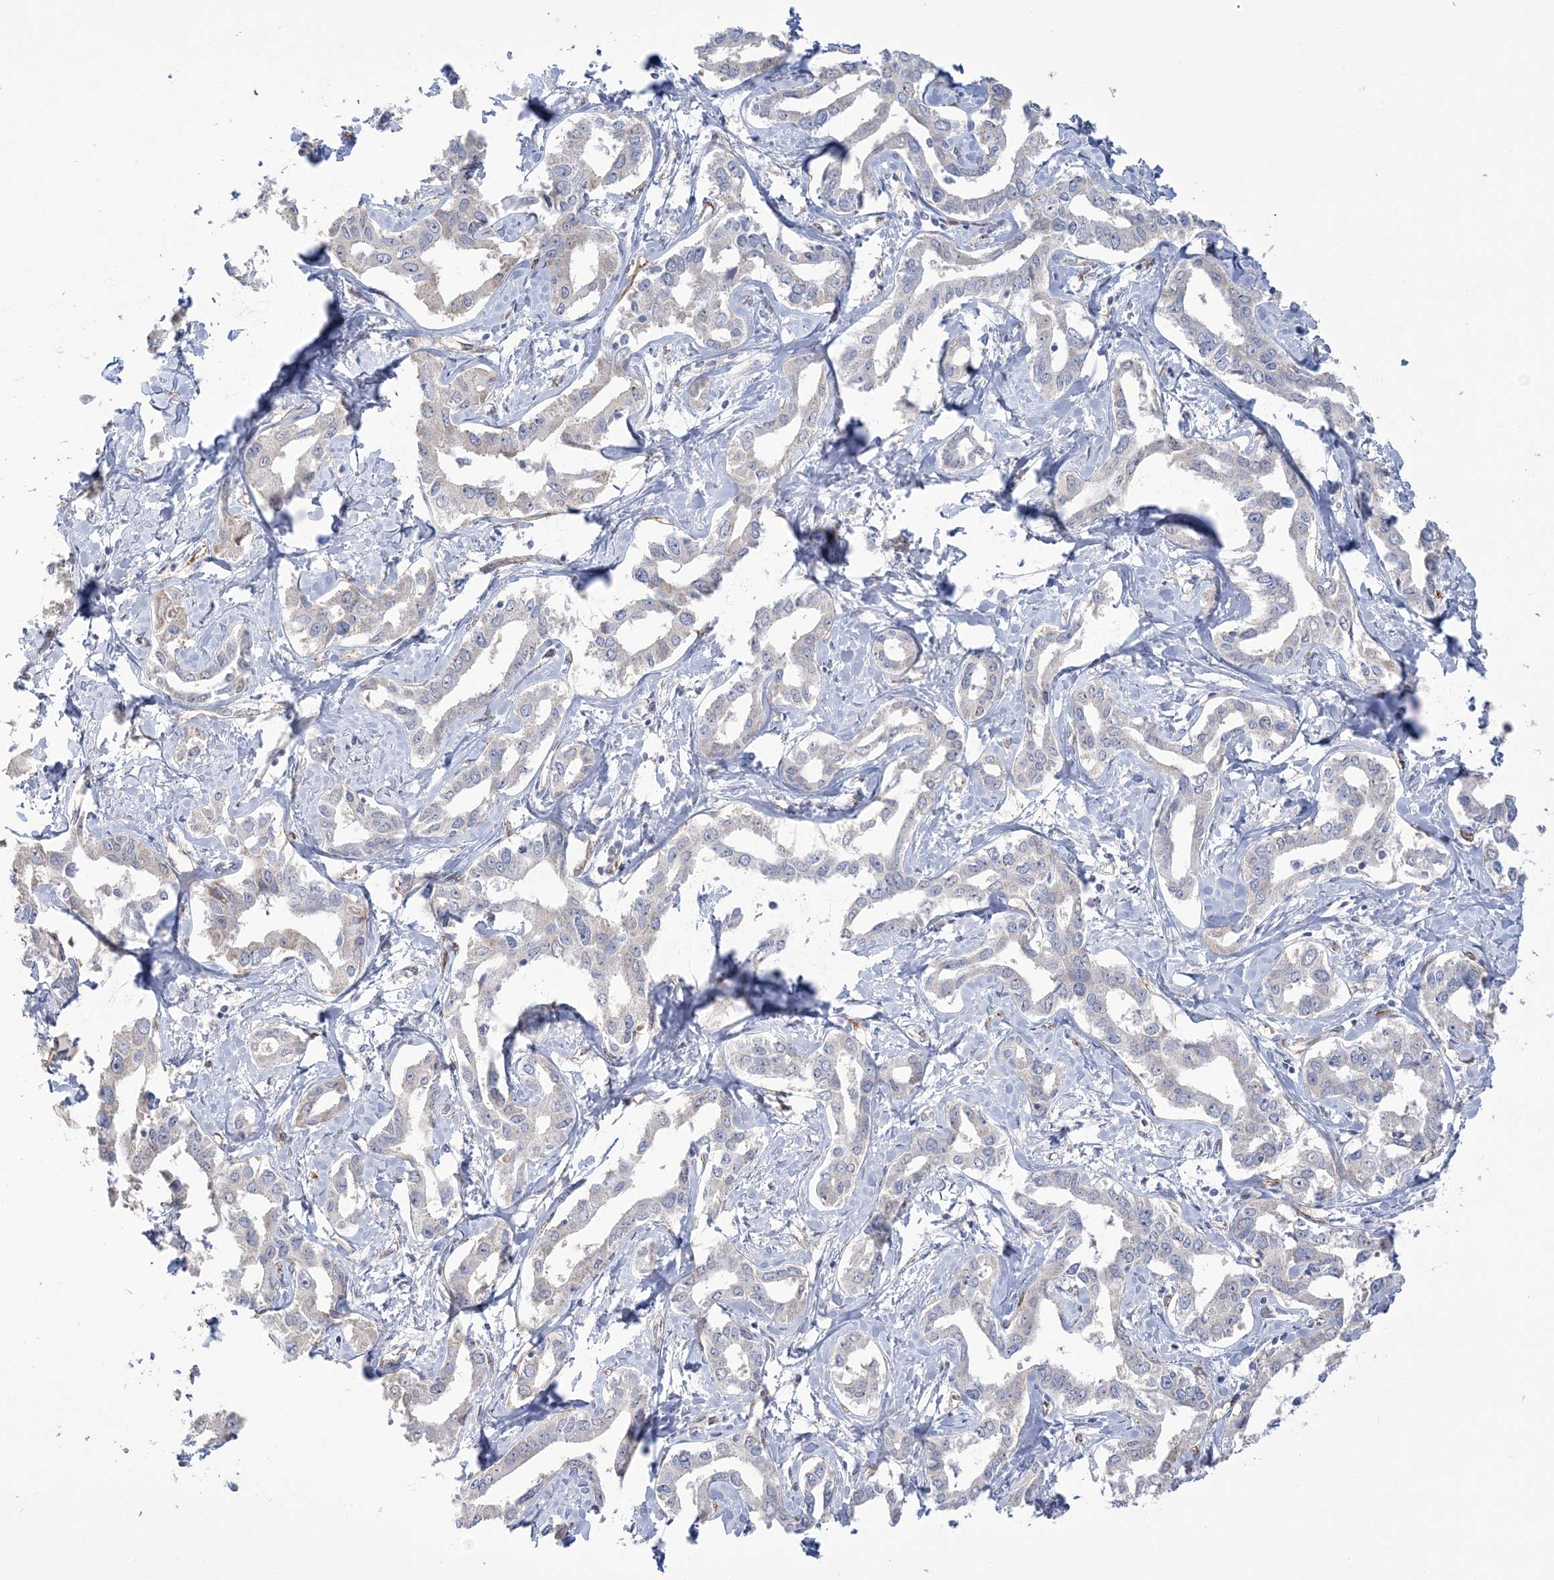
{"staining": {"intensity": "negative", "quantity": "none", "location": "none"}, "tissue": "liver cancer", "cell_type": "Tumor cells", "image_type": "cancer", "snomed": [{"axis": "morphology", "description": "Cholangiocarcinoma"}, {"axis": "topography", "description": "Liver"}], "caption": "High power microscopy photomicrograph of an immunohistochemistry histopathology image of liver cholangiocarcinoma, revealing no significant positivity in tumor cells.", "gene": "FARSB", "patient": {"sex": "male", "age": 59}}